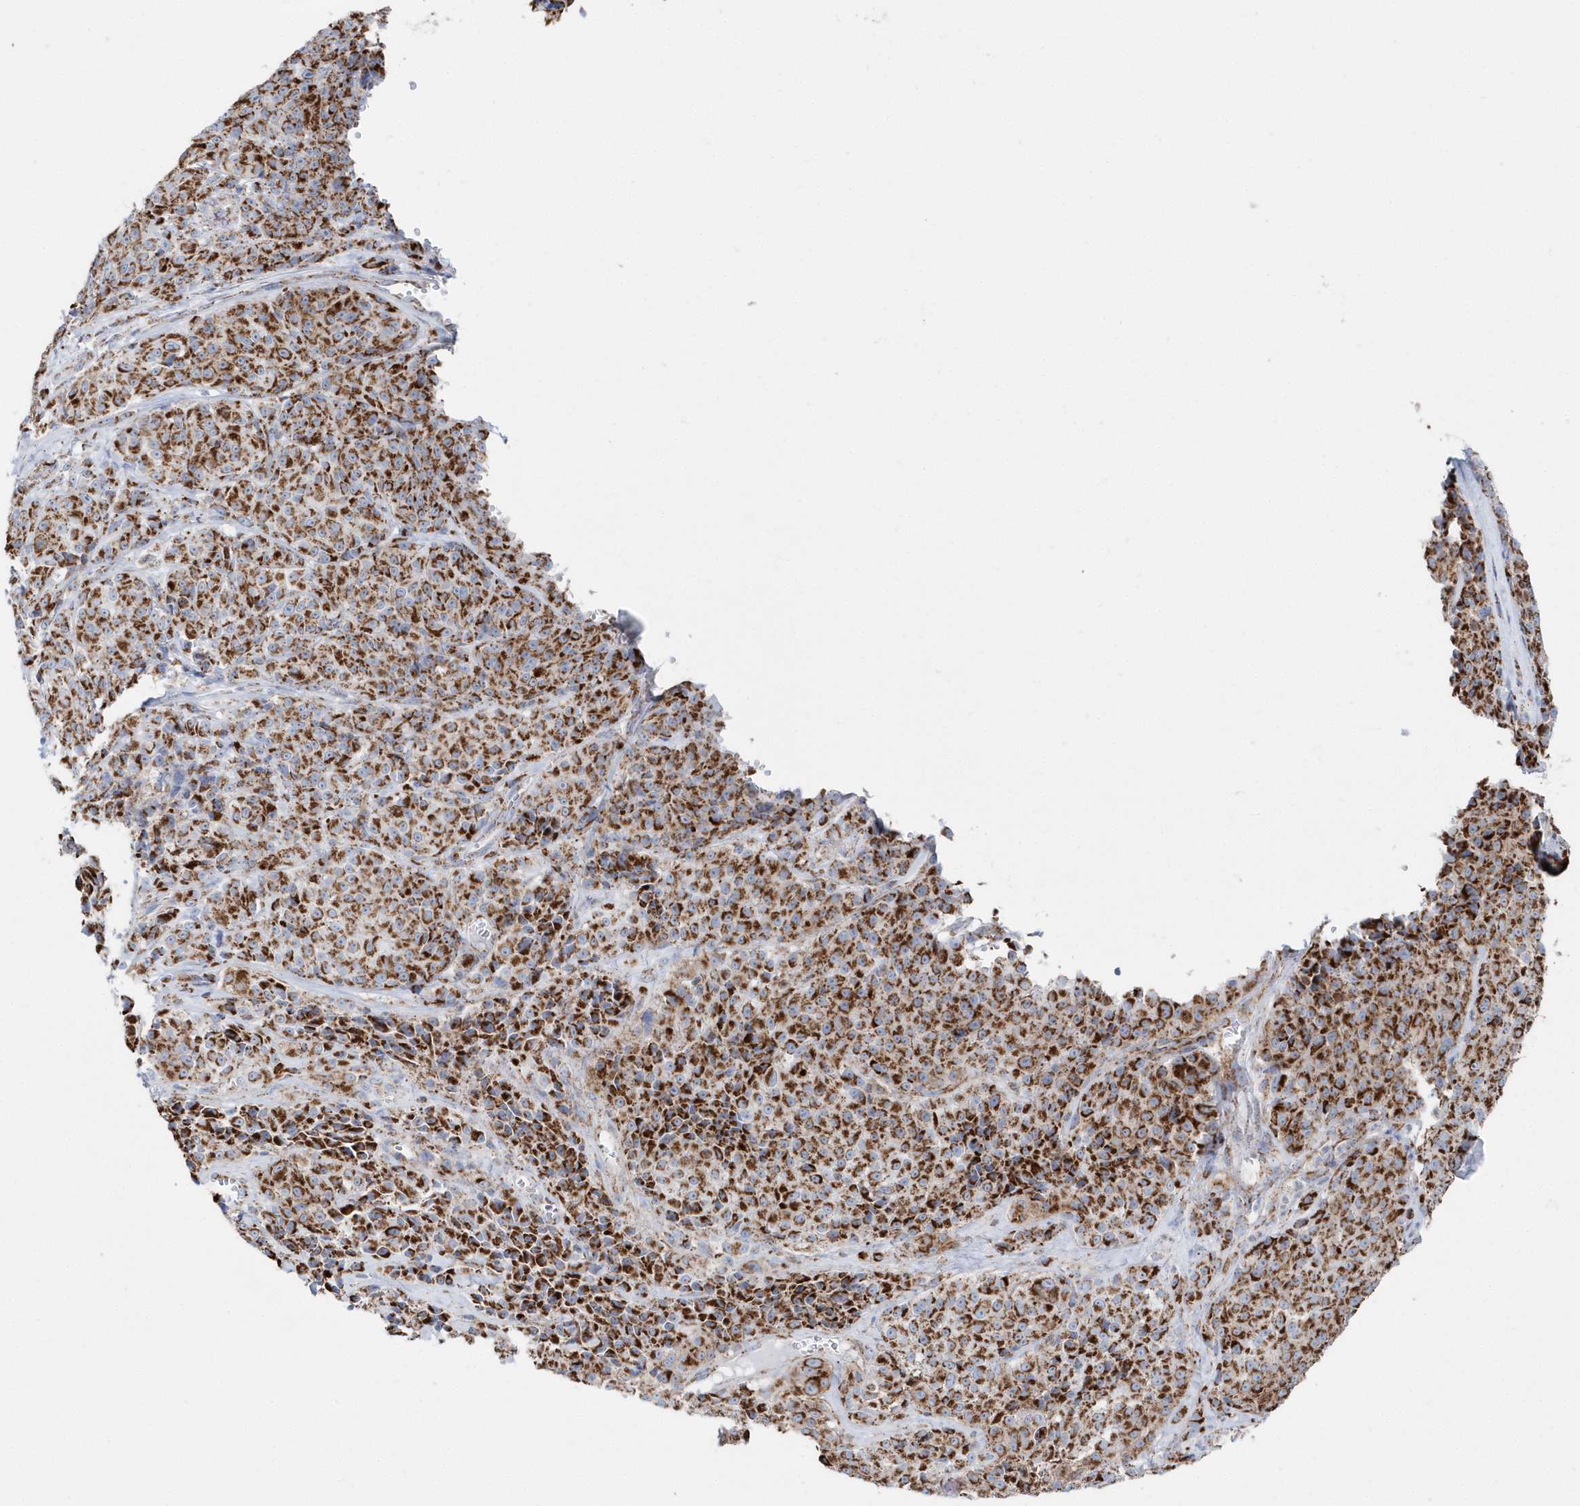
{"staining": {"intensity": "moderate", "quantity": ">75%", "location": "cytoplasmic/membranous"}, "tissue": "melanoma", "cell_type": "Tumor cells", "image_type": "cancer", "snomed": [{"axis": "morphology", "description": "Malignant melanoma, NOS"}, {"axis": "topography", "description": "Skin"}], "caption": "High-power microscopy captured an IHC micrograph of melanoma, revealing moderate cytoplasmic/membranous expression in approximately >75% of tumor cells. Immunohistochemistry (ihc) stains the protein of interest in brown and the nuclei are stained blue.", "gene": "TMCO6", "patient": {"sex": "male", "age": 73}}